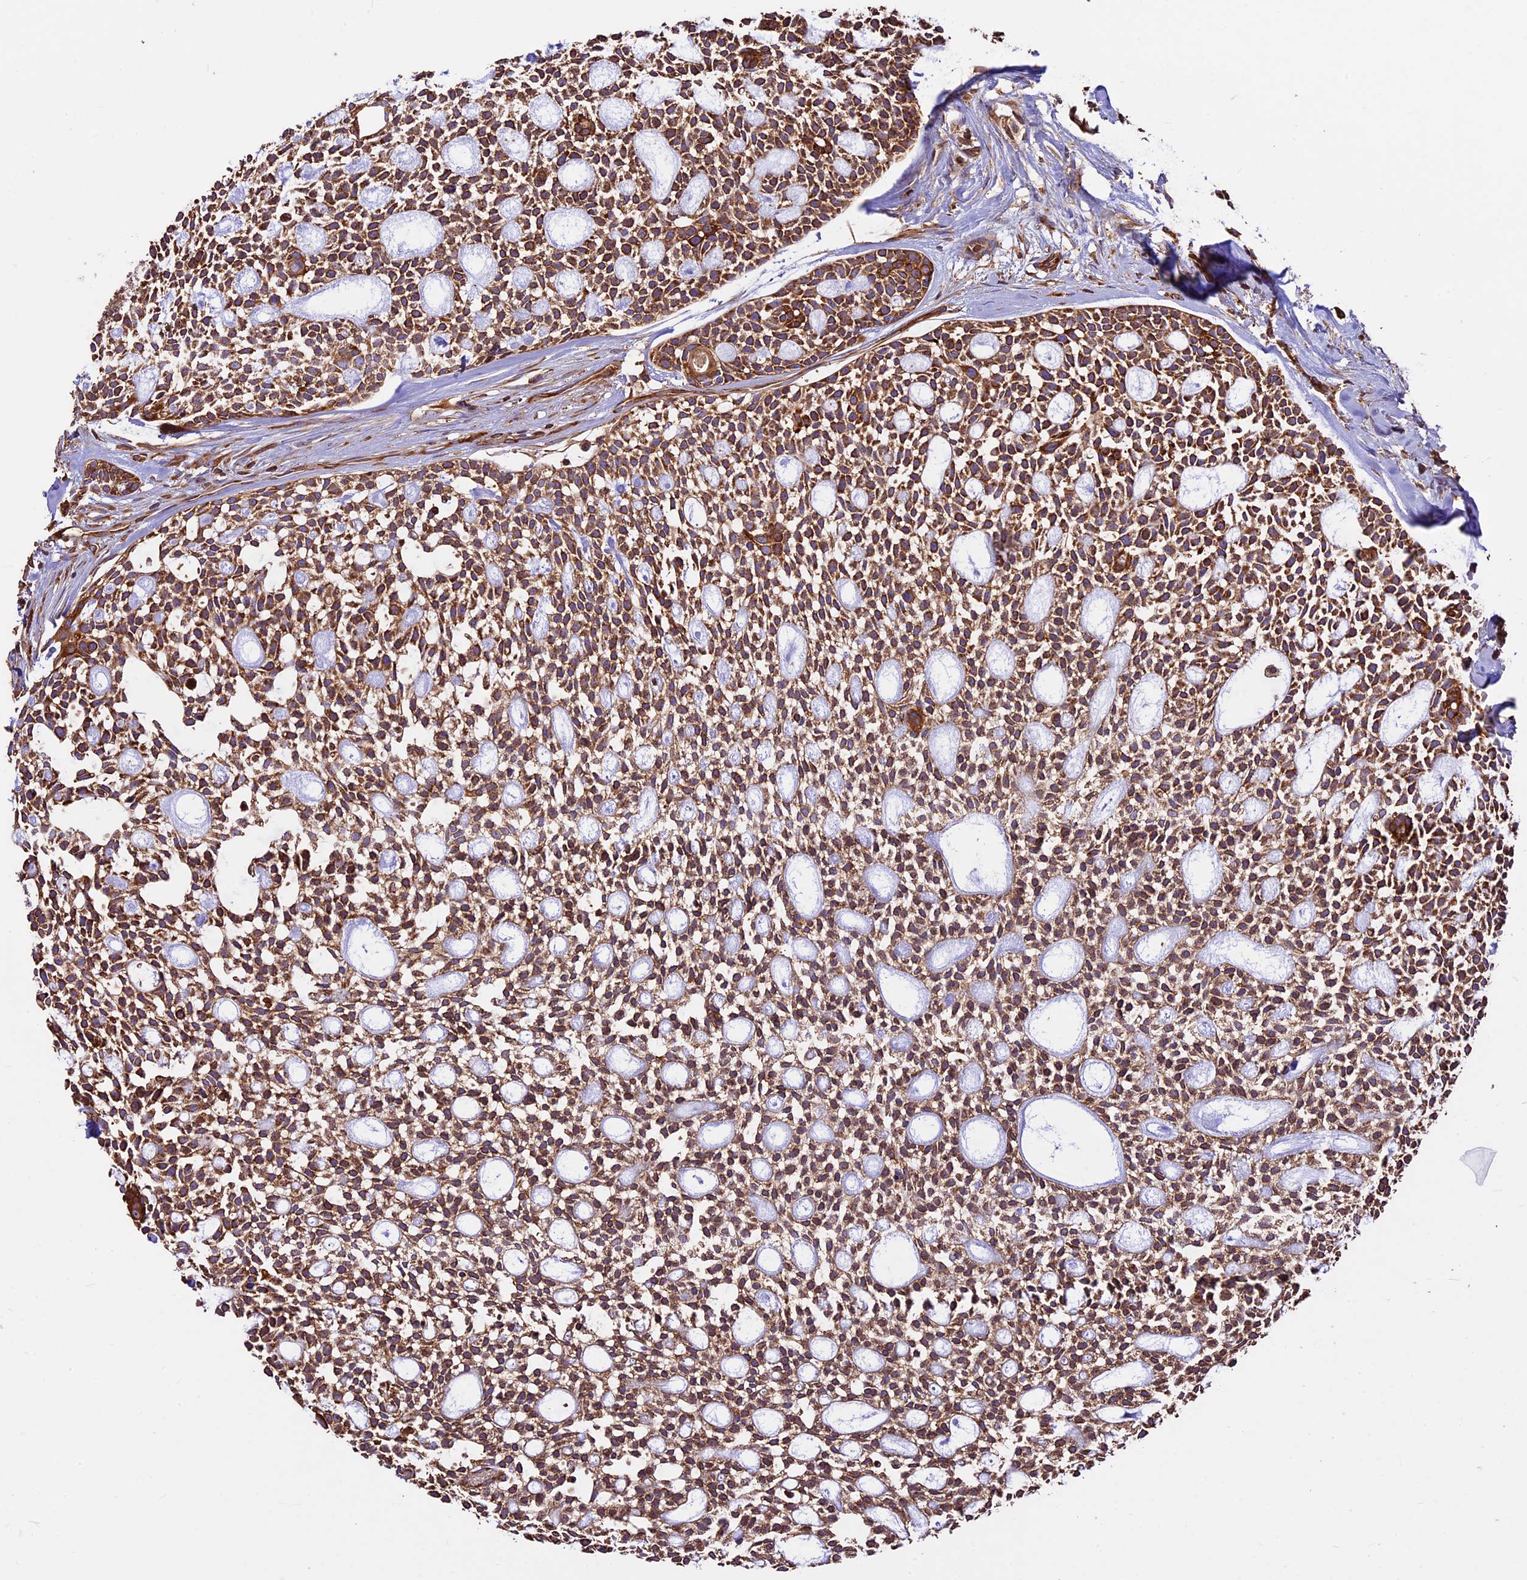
{"staining": {"intensity": "strong", "quantity": ">75%", "location": "cytoplasmic/membranous"}, "tissue": "head and neck cancer", "cell_type": "Tumor cells", "image_type": "cancer", "snomed": [{"axis": "morphology", "description": "Adenocarcinoma, NOS"}, {"axis": "topography", "description": "Subcutis"}, {"axis": "topography", "description": "Head-Neck"}], "caption": "Head and neck adenocarcinoma stained with a protein marker shows strong staining in tumor cells.", "gene": "KARS1", "patient": {"sex": "female", "age": 73}}